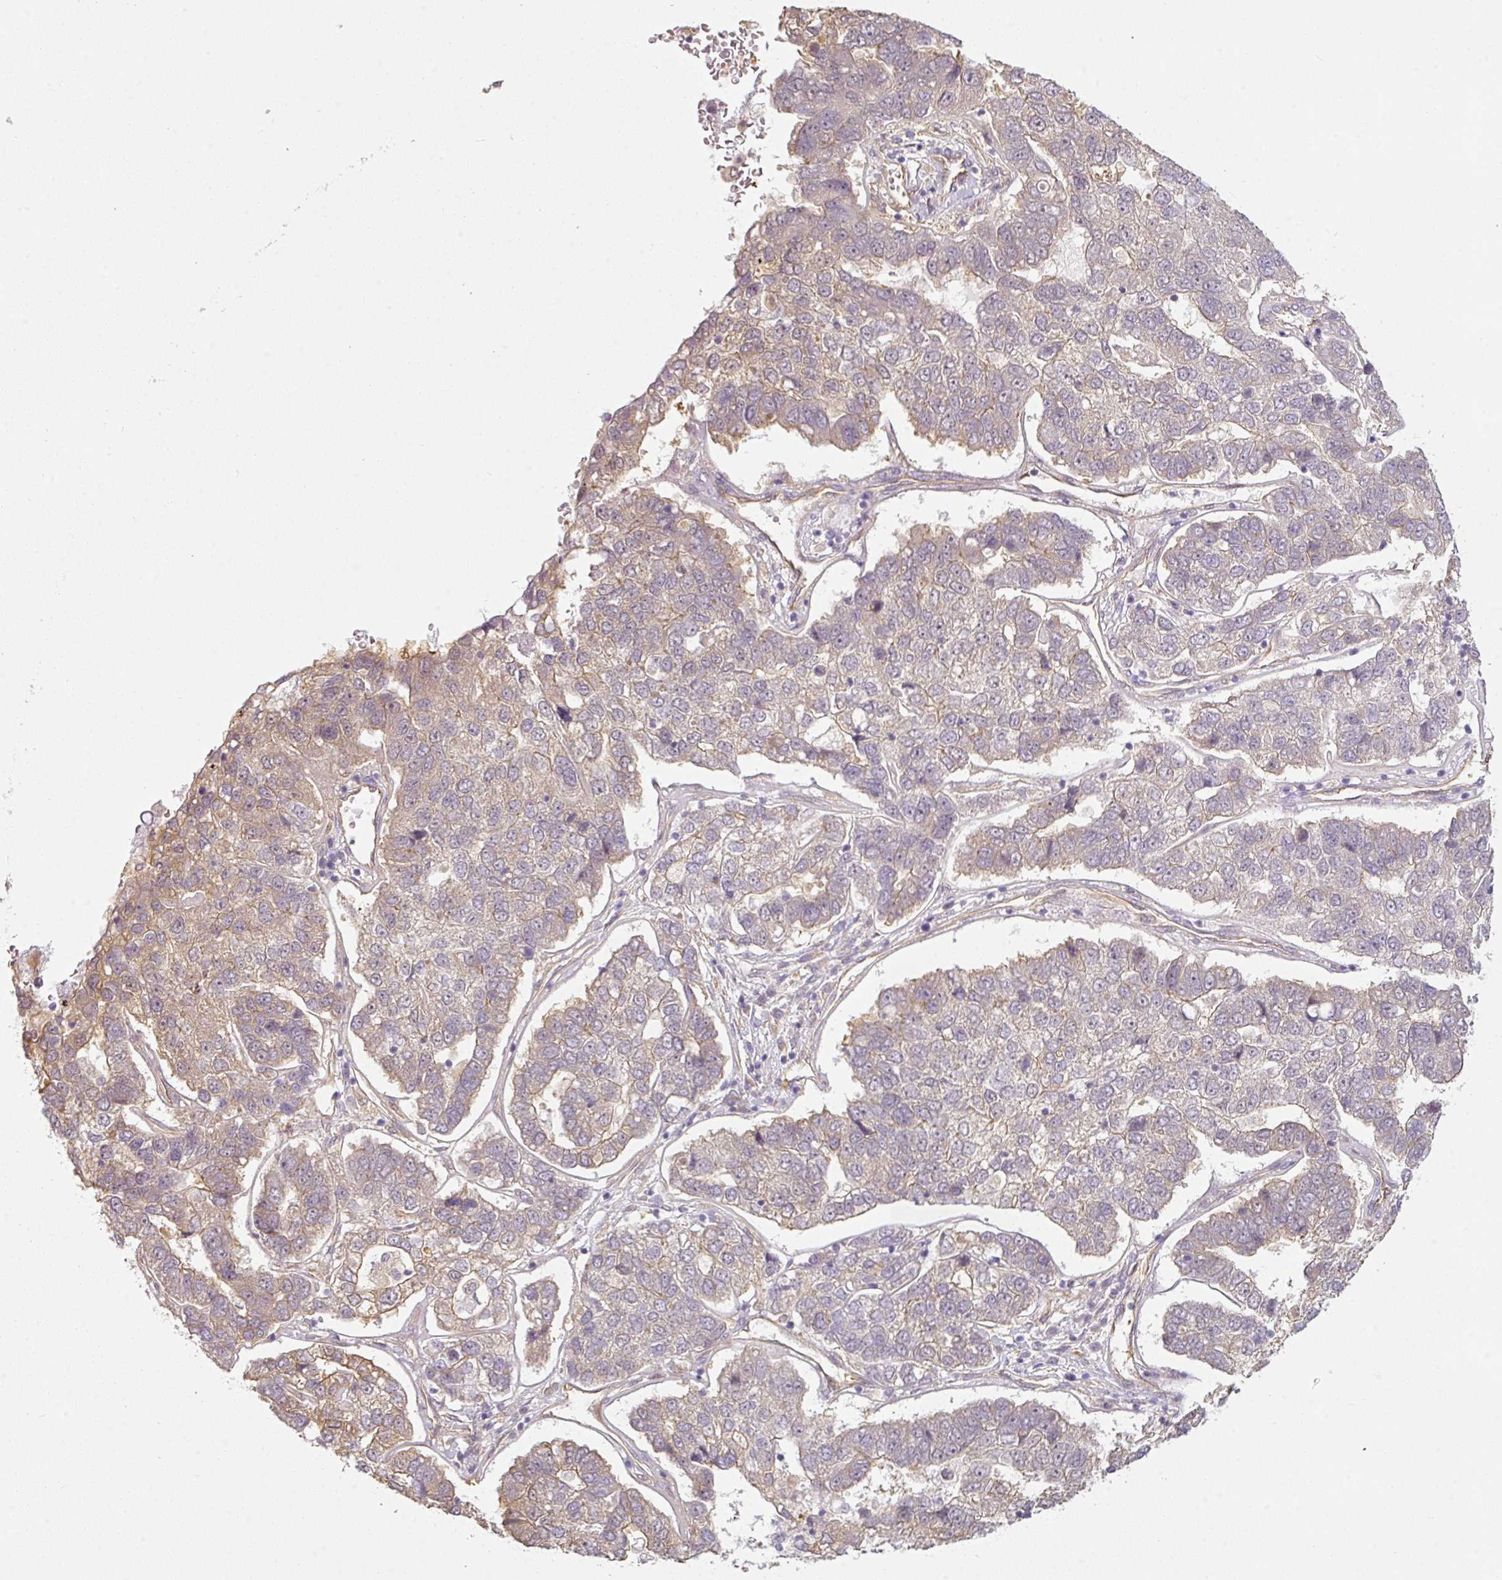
{"staining": {"intensity": "negative", "quantity": "none", "location": "none"}, "tissue": "pancreatic cancer", "cell_type": "Tumor cells", "image_type": "cancer", "snomed": [{"axis": "morphology", "description": "Adenocarcinoma, NOS"}, {"axis": "topography", "description": "Pancreas"}], "caption": "Micrograph shows no significant protein staining in tumor cells of pancreatic cancer (adenocarcinoma). Brightfield microscopy of IHC stained with DAB (brown) and hematoxylin (blue), captured at high magnification.", "gene": "ANKRD18A", "patient": {"sex": "female", "age": 61}}